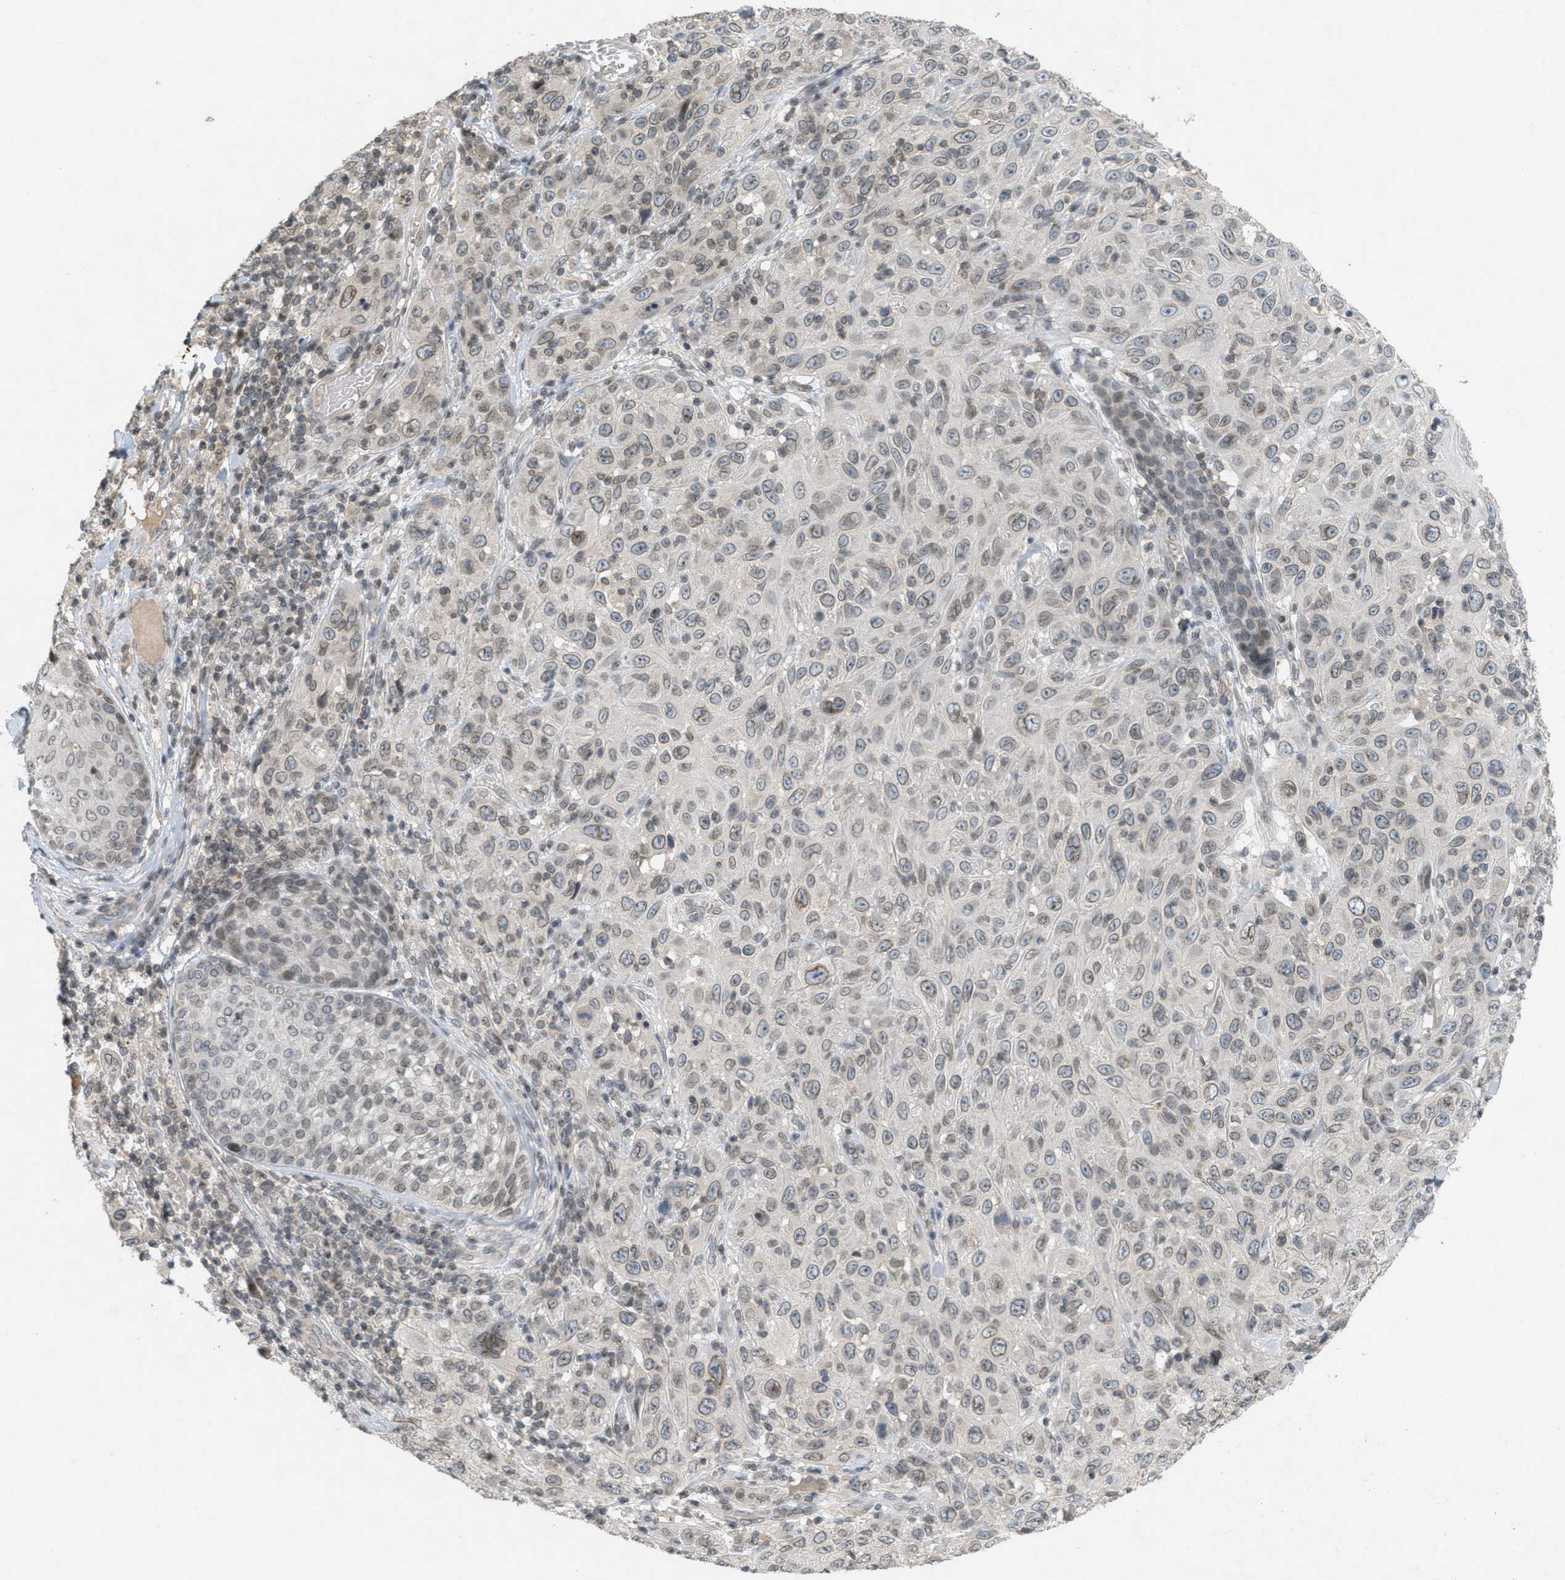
{"staining": {"intensity": "weak", "quantity": ">75%", "location": "cytoplasmic/membranous,nuclear"}, "tissue": "skin cancer", "cell_type": "Tumor cells", "image_type": "cancer", "snomed": [{"axis": "morphology", "description": "Squamous cell carcinoma, NOS"}, {"axis": "topography", "description": "Skin"}], "caption": "Skin squamous cell carcinoma stained for a protein demonstrates weak cytoplasmic/membranous and nuclear positivity in tumor cells.", "gene": "ABHD6", "patient": {"sex": "female", "age": 88}}